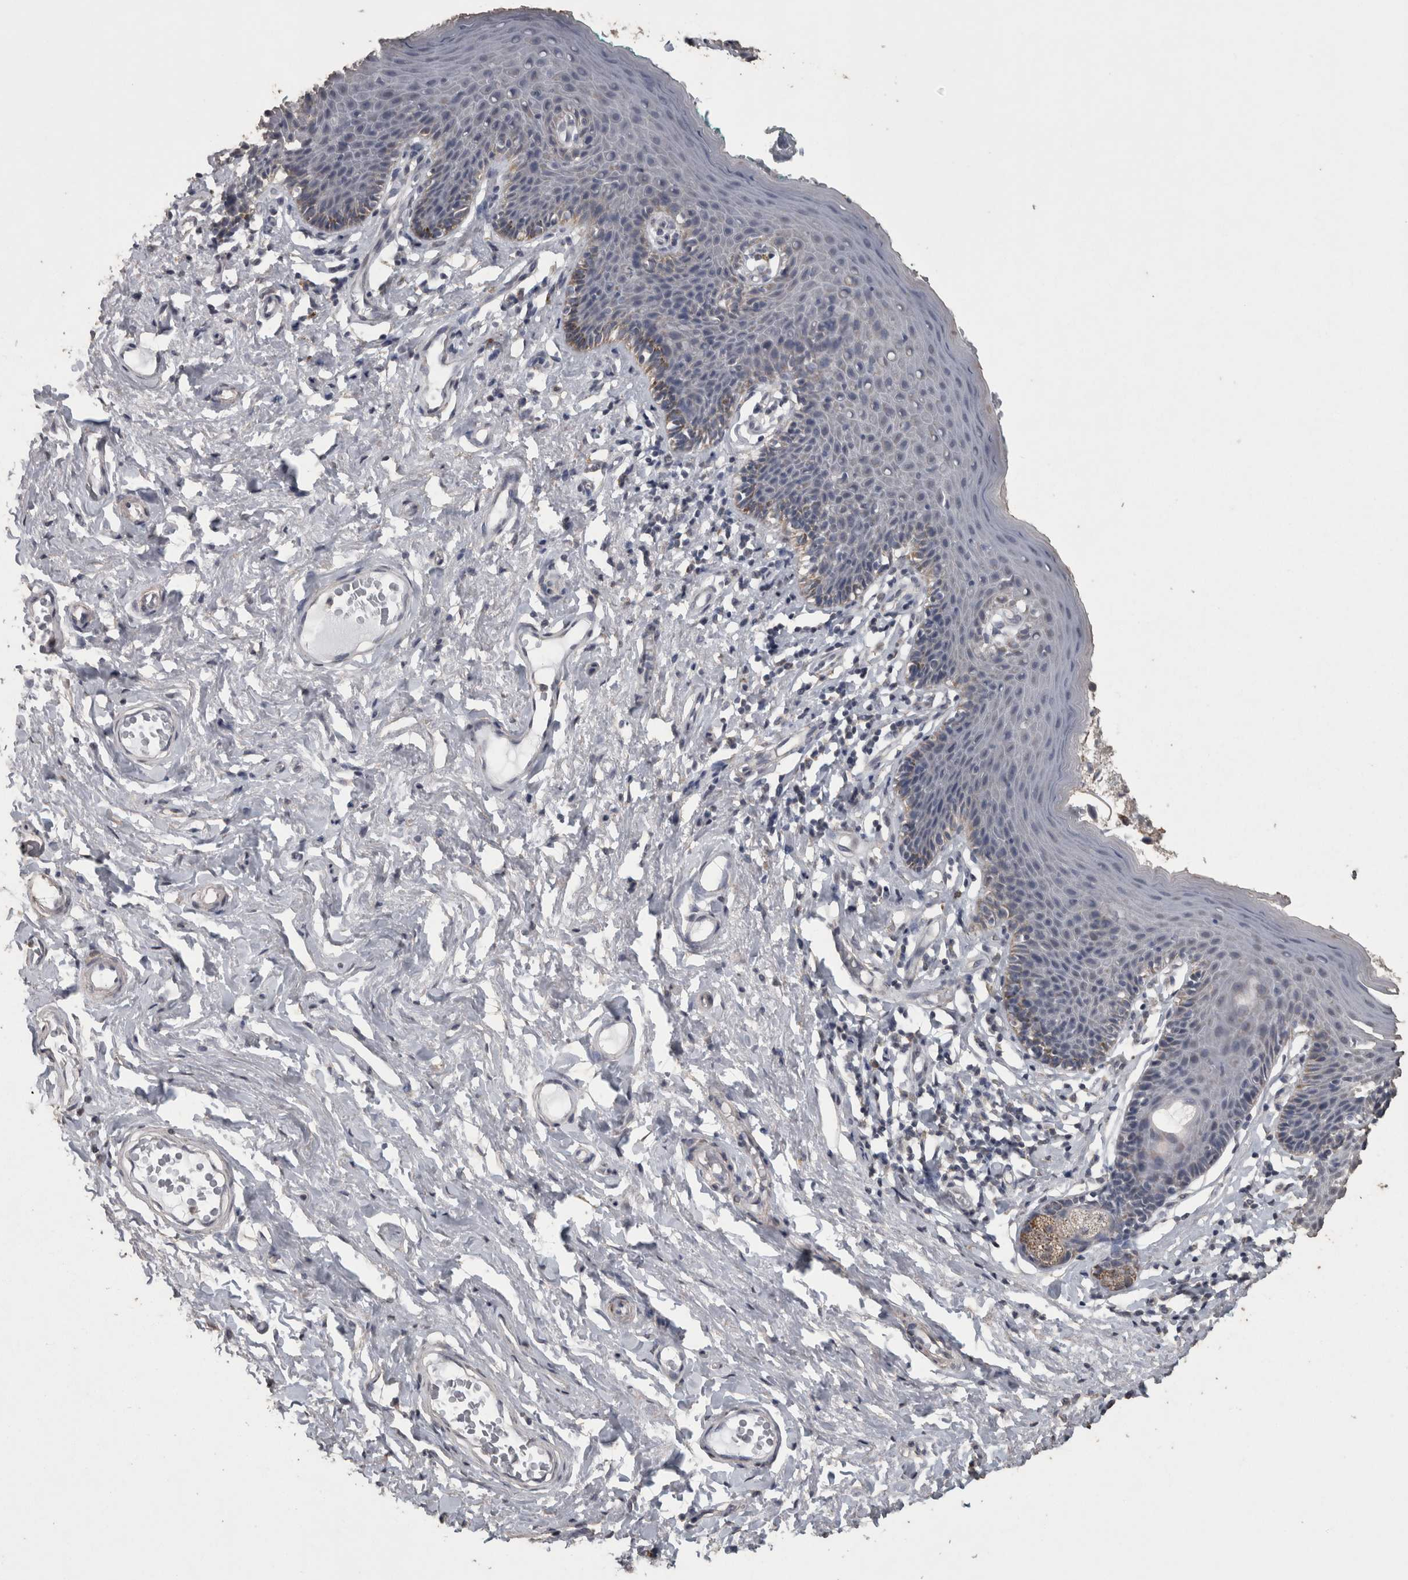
{"staining": {"intensity": "weak", "quantity": "<25%", "location": "cytoplasmic/membranous"}, "tissue": "skin", "cell_type": "Epidermal cells", "image_type": "normal", "snomed": [{"axis": "morphology", "description": "Normal tissue, NOS"}, {"axis": "topography", "description": "Vulva"}], "caption": "The immunohistochemistry micrograph has no significant expression in epidermal cells of skin.", "gene": "ACADM", "patient": {"sex": "female", "age": 66}}